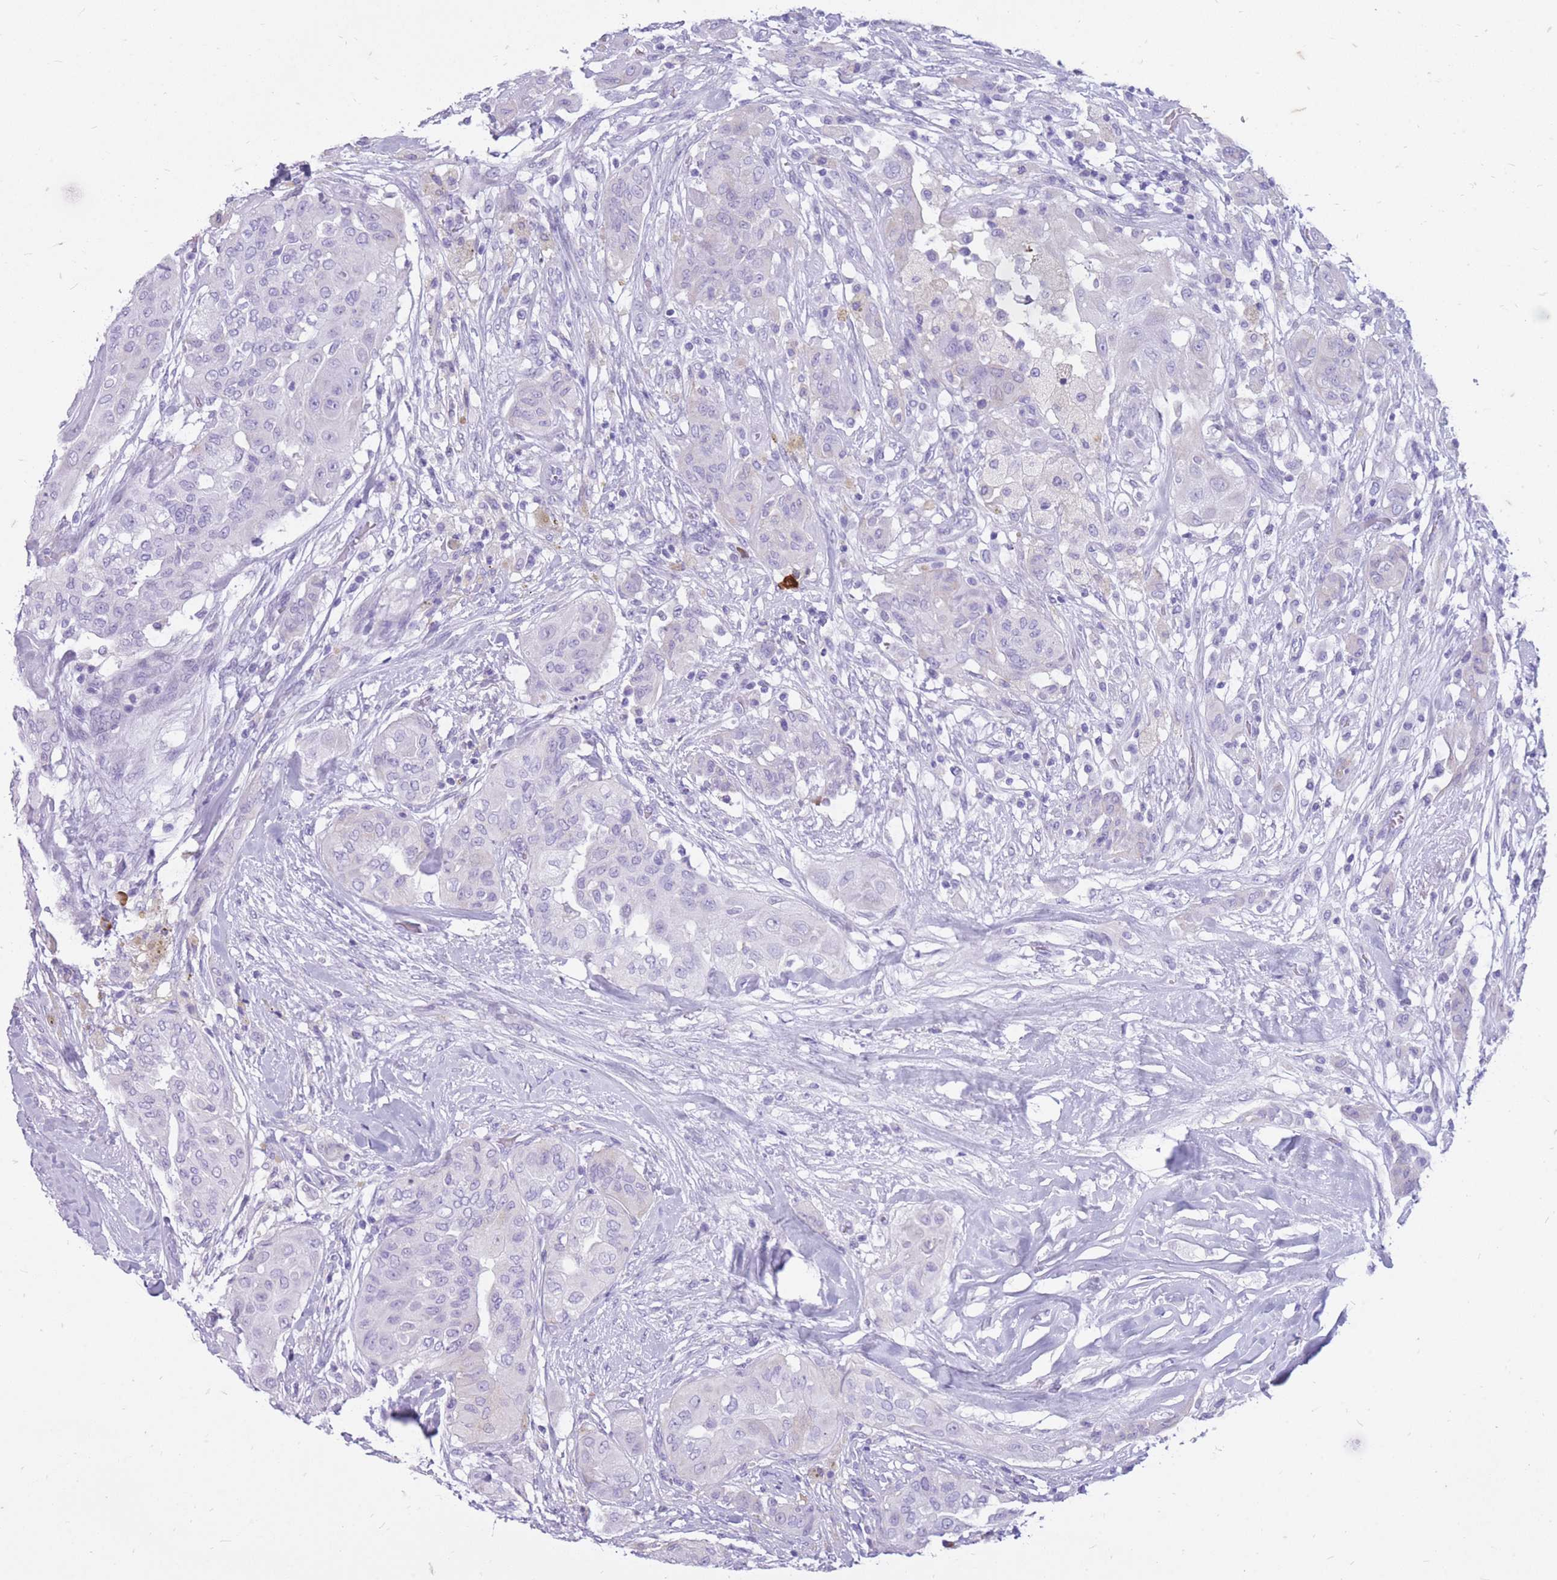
{"staining": {"intensity": "negative", "quantity": "none", "location": "none"}, "tissue": "thyroid cancer", "cell_type": "Tumor cells", "image_type": "cancer", "snomed": [{"axis": "morphology", "description": "Papillary adenocarcinoma, NOS"}, {"axis": "topography", "description": "Thyroid gland"}], "caption": "Tumor cells show no significant positivity in thyroid papillary adenocarcinoma.", "gene": "ZFP37", "patient": {"sex": "female", "age": 59}}